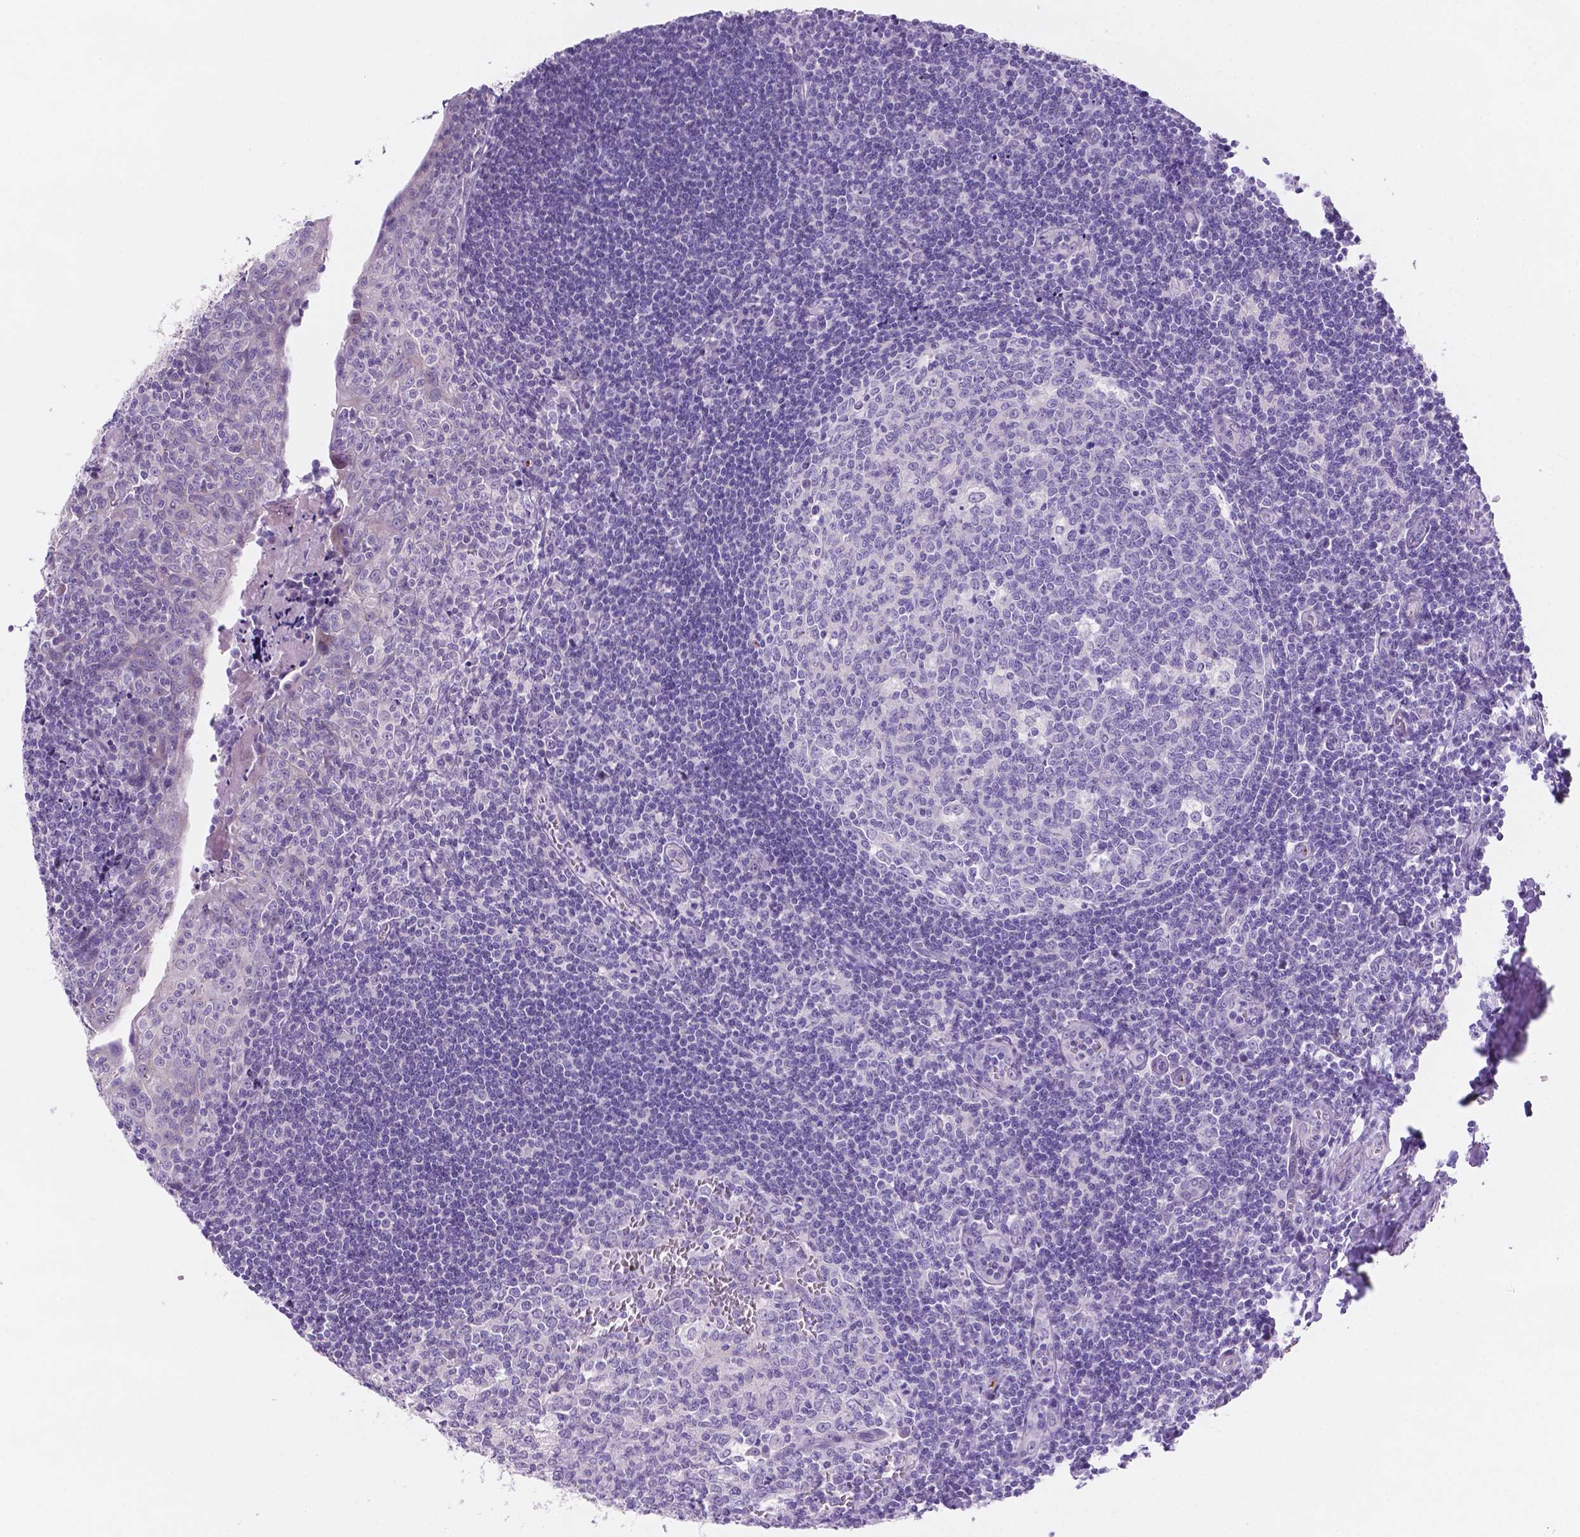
{"staining": {"intensity": "negative", "quantity": "none", "location": "none"}, "tissue": "tonsil", "cell_type": "Germinal center cells", "image_type": "normal", "snomed": [{"axis": "morphology", "description": "Normal tissue, NOS"}, {"axis": "morphology", "description": "Inflammation, NOS"}, {"axis": "topography", "description": "Tonsil"}], "caption": "Tonsil was stained to show a protein in brown. There is no significant expression in germinal center cells. (DAB immunohistochemistry, high magnification).", "gene": "EBLN2", "patient": {"sex": "female", "age": 31}}